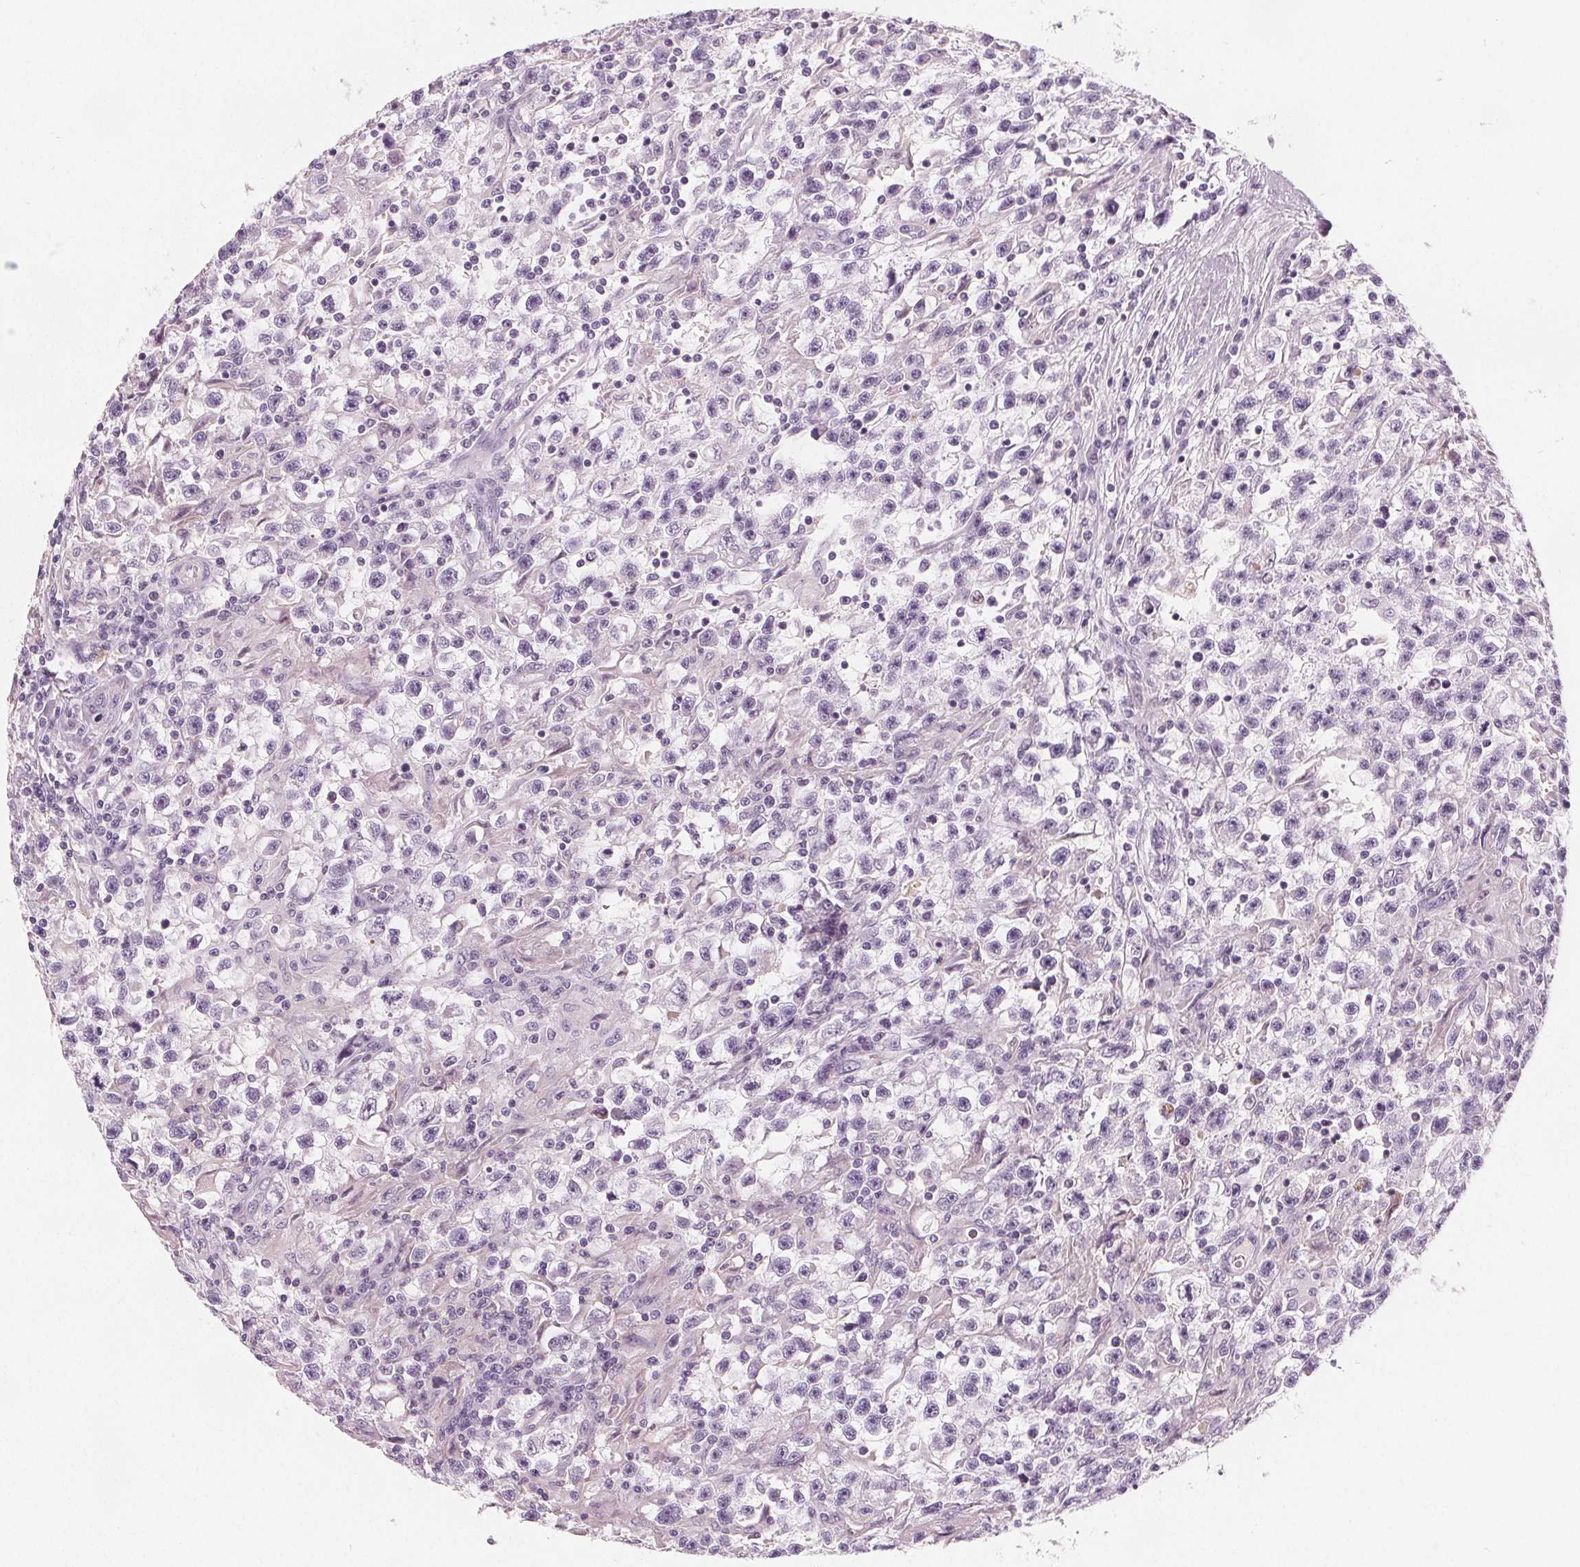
{"staining": {"intensity": "negative", "quantity": "none", "location": "none"}, "tissue": "testis cancer", "cell_type": "Tumor cells", "image_type": "cancer", "snomed": [{"axis": "morphology", "description": "Seminoma, NOS"}, {"axis": "topography", "description": "Testis"}], "caption": "IHC photomicrograph of human testis seminoma stained for a protein (brown), which shows no expression in tumor cells.", "gene": "SLC5A12", "patient": {"sex": "male", "age": 31}}